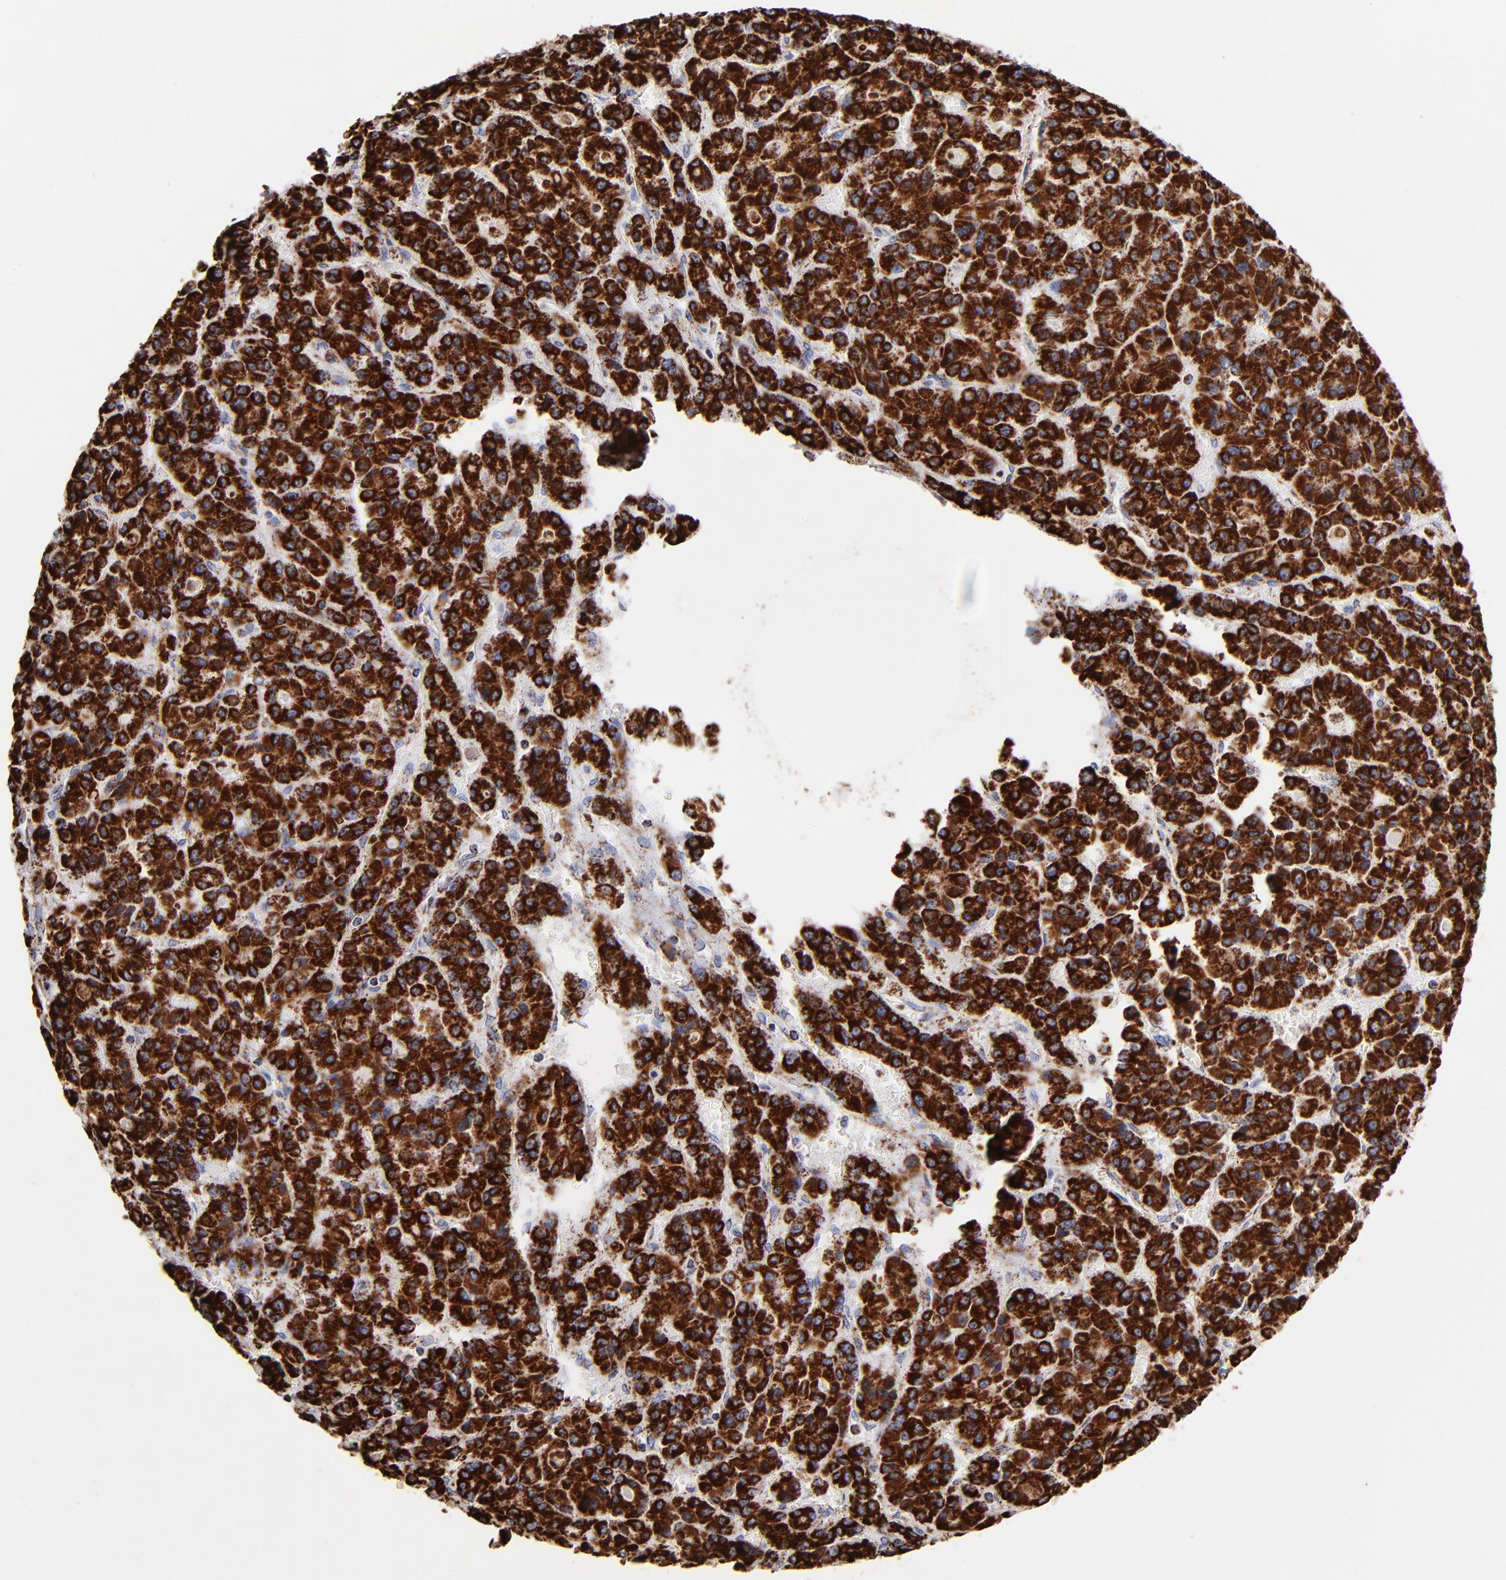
{"staining": {"intensity": "strong", "quantity": ">75%", "location": "cytoplasmic/membranous"}, "tissue": "liver cancer", "cell_type": "Tumor cells", "image_type": "cancer", "snomed": [{"axis": "morphology", "description": "Carcinoma, Hepatocellular, NOS"}, {"axis": "topography", "description": "Liver"}], "caption": "This is an image of immunohistochemistry staining of hepatocellular carcinoma (liver), which shows strong positivity in the cytoplasmic/membranous of tumor cells.", "gene": "PHB1", "patient": {"sex": "male", "age": 70}}